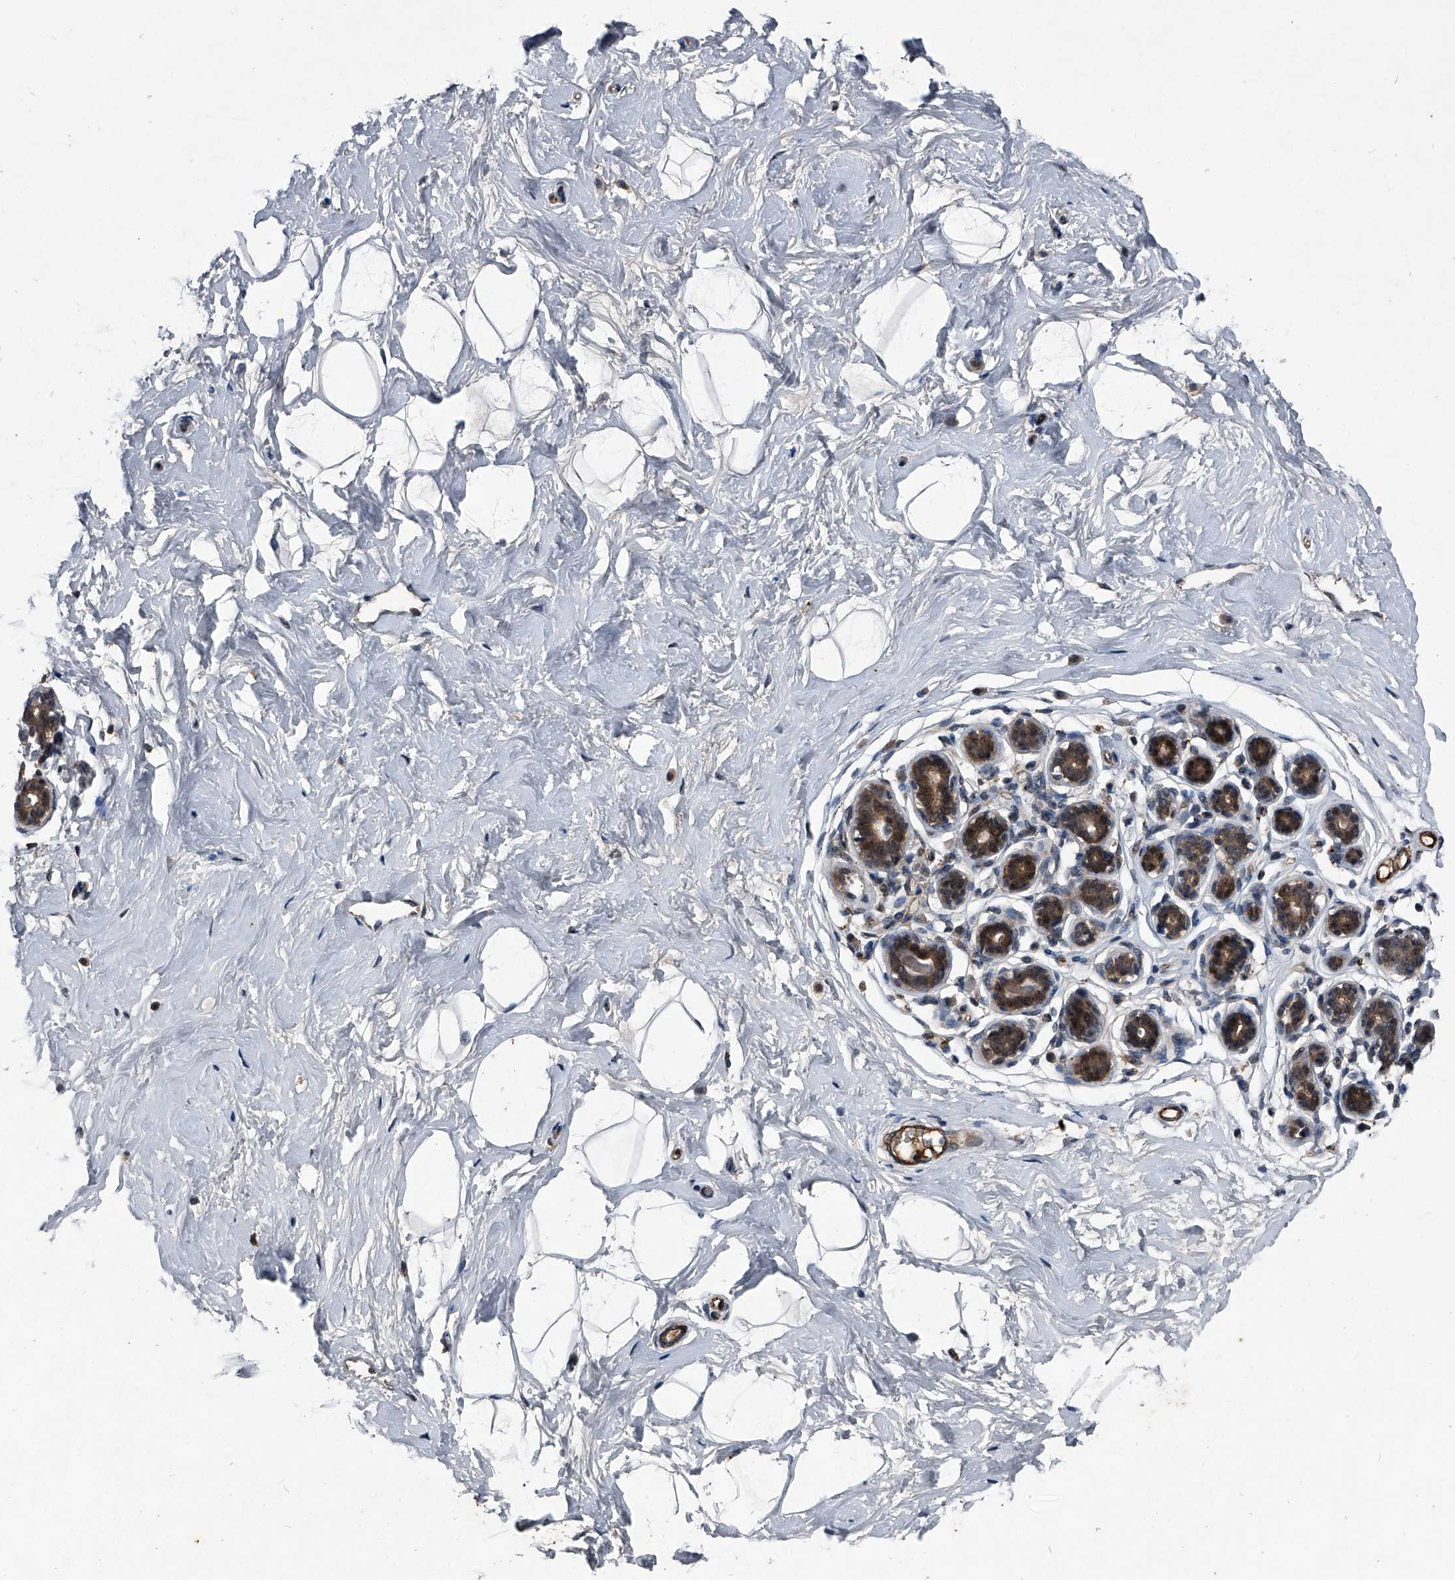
{"staining": {"intensity": "negative", "quantity": "none", "location": "none"}, "tissue": "breast", "cell_type": "Adipocytes", "image_type": "normal", "snomed": [{"axis": "morphology", "description": "Normal tissue, NOS"}, {"axis": "morphology", "description": "Adenoma, NOS"}, {"axis": "topography", "description": "Breast"}], "caption": "This is an immunohistochemistry (IHC) photomicrograph of normal breast. There is no staining in adipocytes.", "gene": "MAPKAP1", "patient": {"sex": "female", "age": 23}}